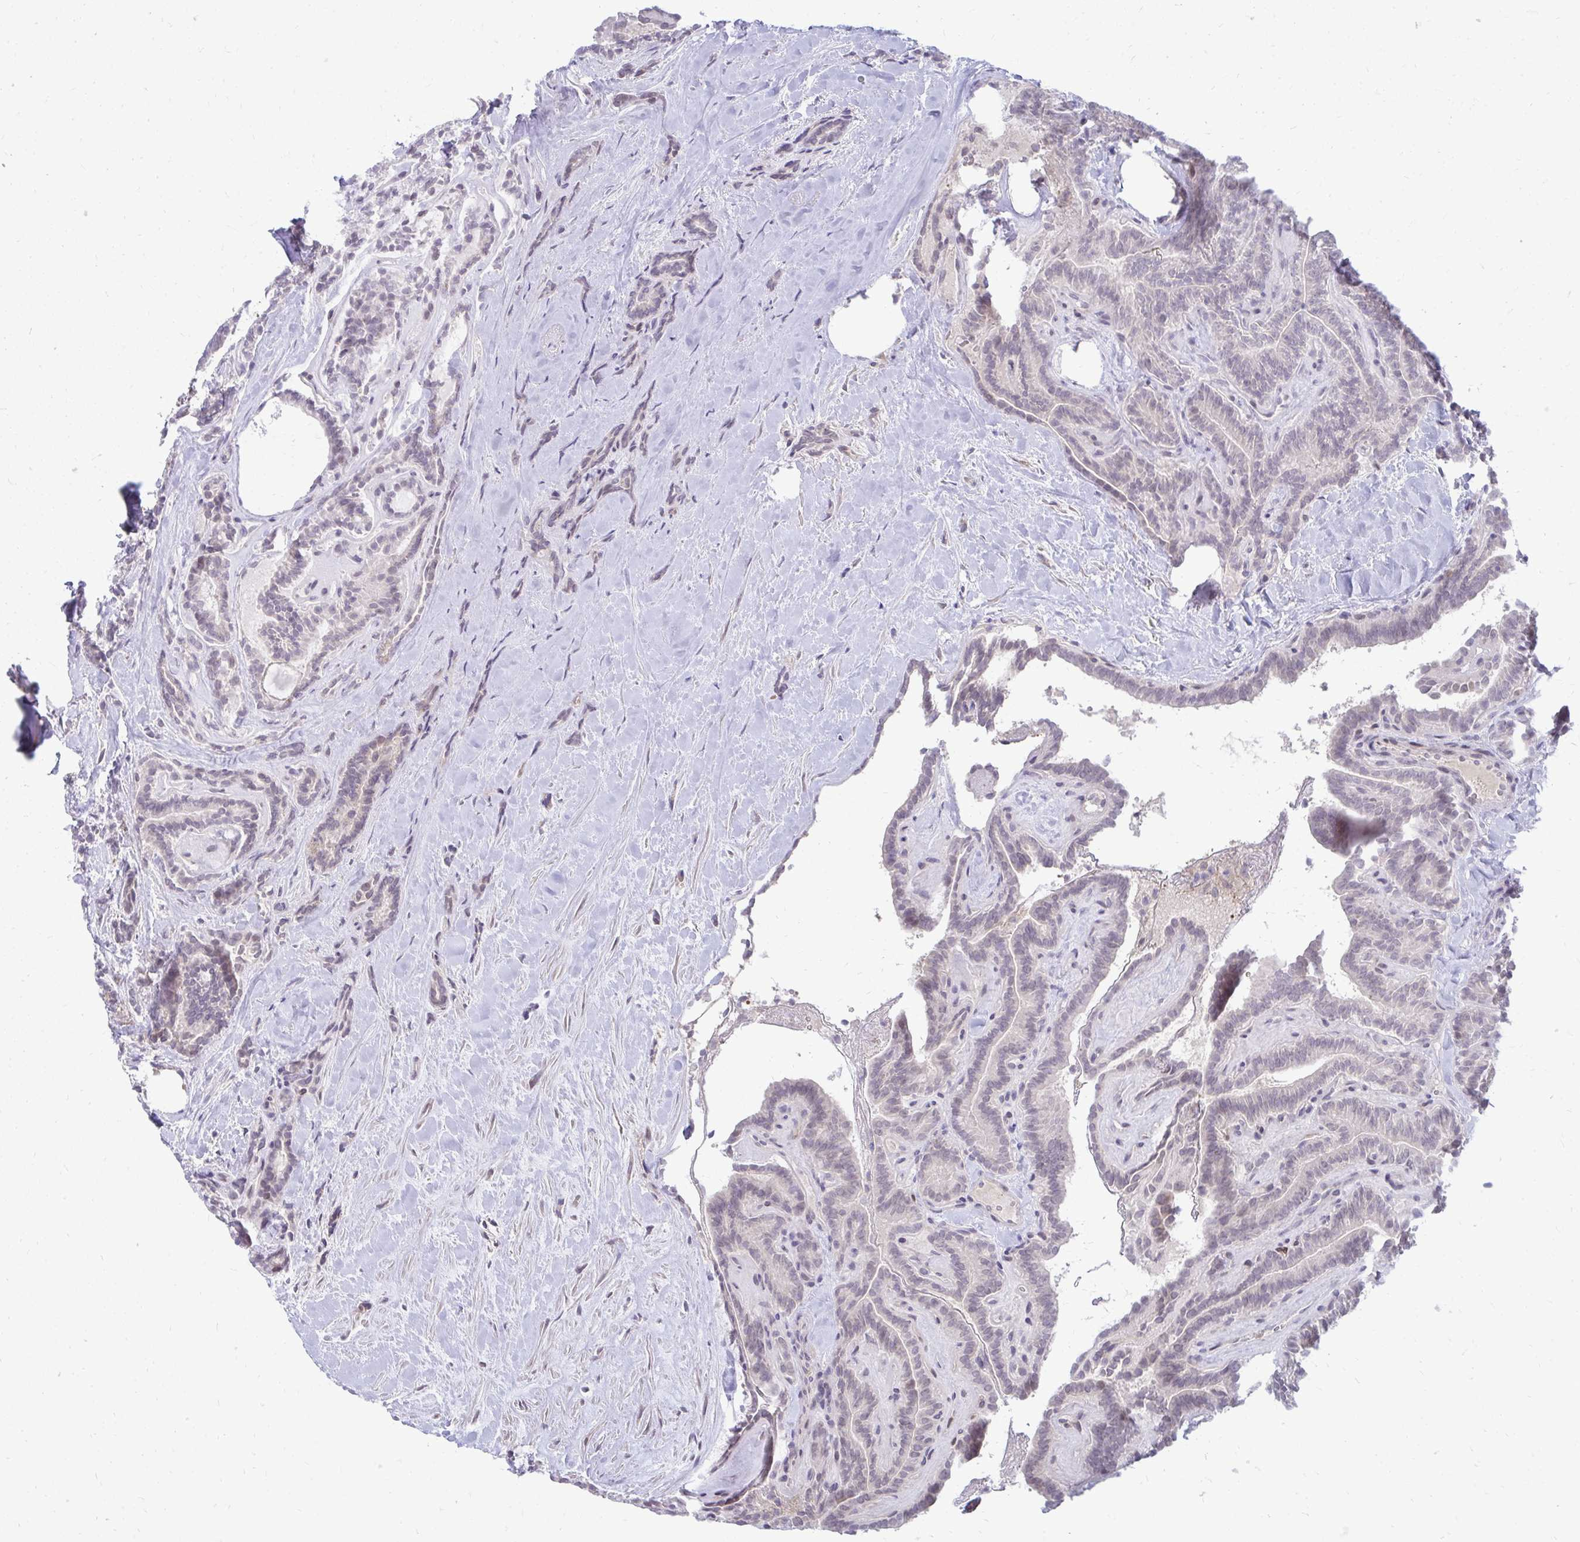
{"staining": {"intensity": "negative", "quantity": "none", "location": "none"}, "tissue": "thyroid cancer", "cell_type": "Tumor cells", "image_type": "cancer", "snomed": [{"axis": "morphology", "description": "Papillary adenocarcinoma, NOS"}, {"axis": "topography", "description": "Thyroid gland"}], "caption": "Immunohistochemistry (IHC) micrograph of neoplastic tissue: human thyroid cancer stained with DAB exhibits no significant protein positivity in tumor cells.", "gene": "ASAP1", "patient": {"sex": "female", "age": 21}}